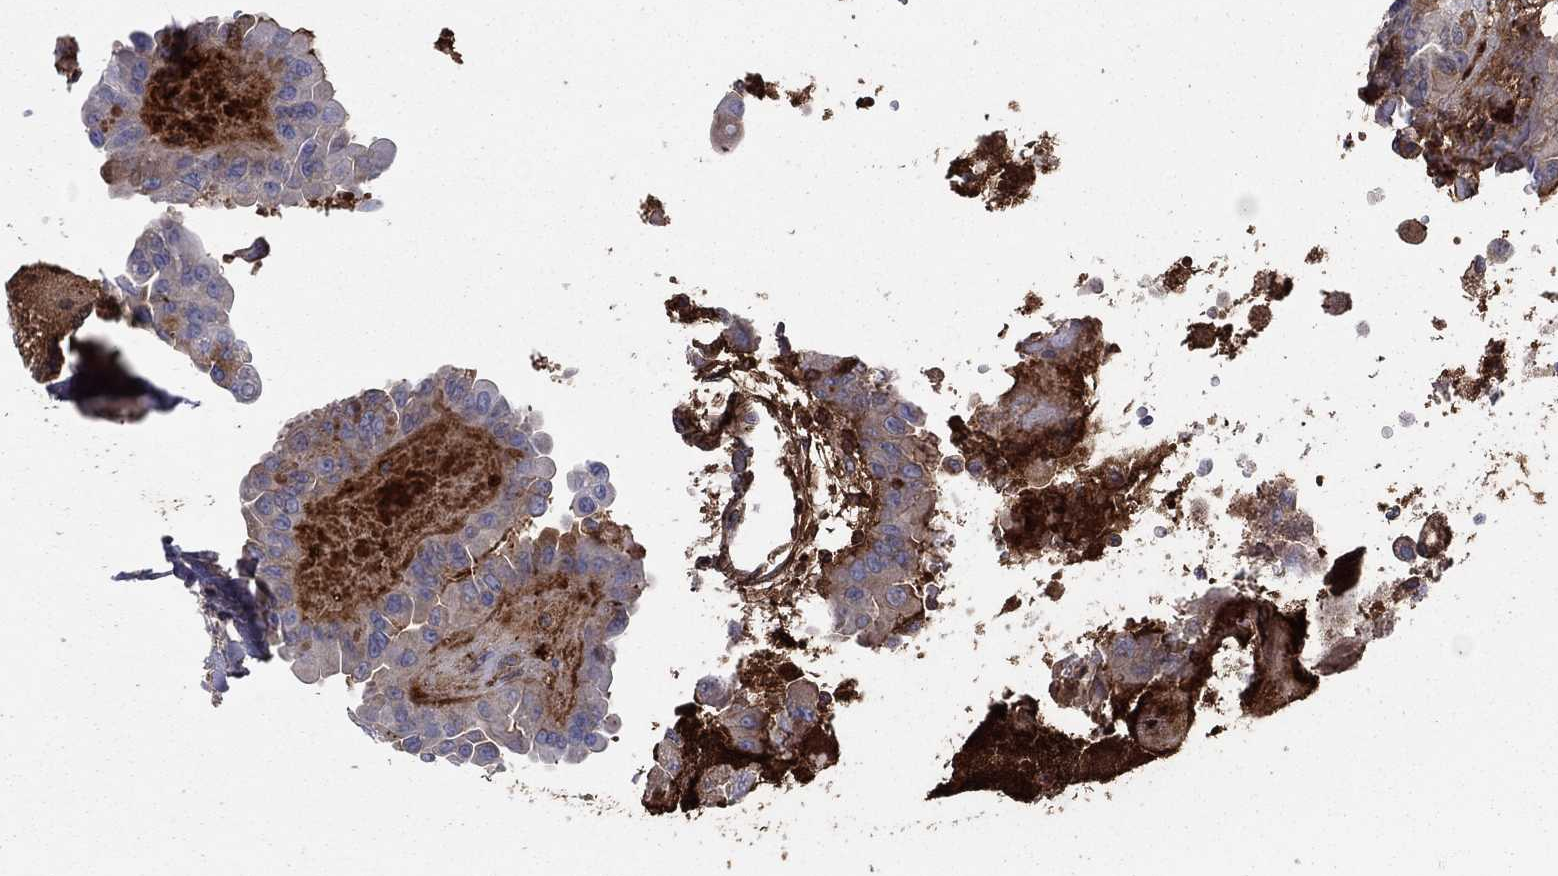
{"staining": {"intensity": "negative", "quantity": "none", "location": "none"}, "tissue": "thyroid cancer", "cell_type": "Tumor cells", "image_type": "cancer", "snomed": [{"axis": "morphology", "description": "Papillary adenocarcinoma, NOS"}, {"axis": "topography", "description": "Thyroid gland"}], "caption": "This micrograph is of thyroid papillary adenocarcinoma stained with immunohistochemistry to label a protein in brown with the nuclei are counter-stained blue. There is no expression in tumor cells.", "gene": "HPX", "patient": {"sex": "female", "age": 37}}